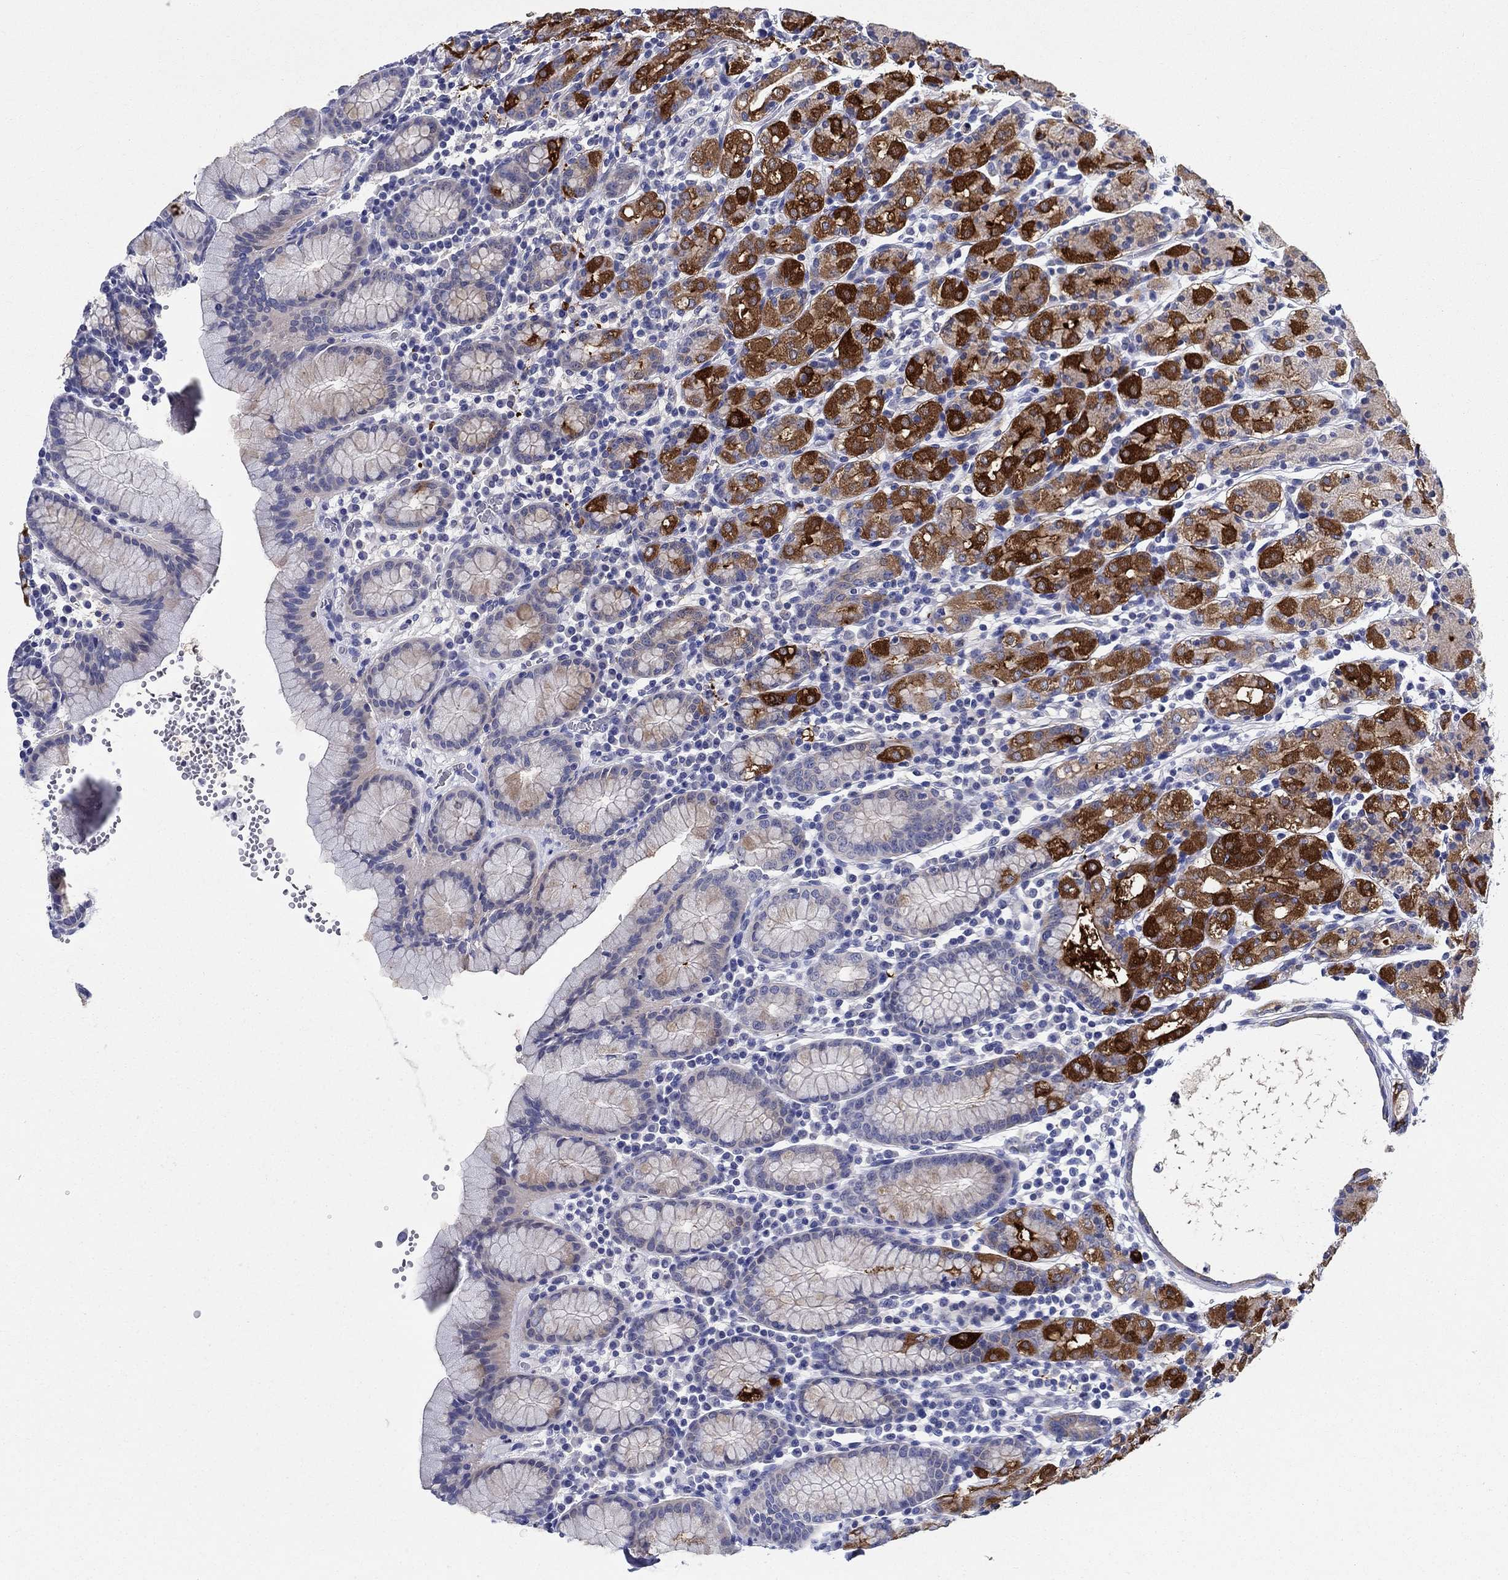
{"staining": {"intensity": "strong", "quantity": "<25%", "location": "cytoplasmic/membranous"}, "tissue": "stomach", "cell_type": "Glandular cells", "image_type": "normal", "snomed": [{"axis": "morphology", "description": "Normal tissue, NOS"}, {"axis": "topography", "description": "Stomach, upper"}, {"axis": "topography", "description": "Stomach"}], "caption": "A high-resolution micrograph shows immunohistochemistry staining of benign stomach, which exhibits strong cytoplasmic/membranous staining in about <25% of glandular cells. The staining was performed using DAB (3,3'-diaminobenzidine) to visualize the protein expression in brown, while the nuclei were stained in blue with hematoxylin (Magnification: 20x).", "gene": "RAP1GAP", "patient": {"sex": "male", "age": 62}}